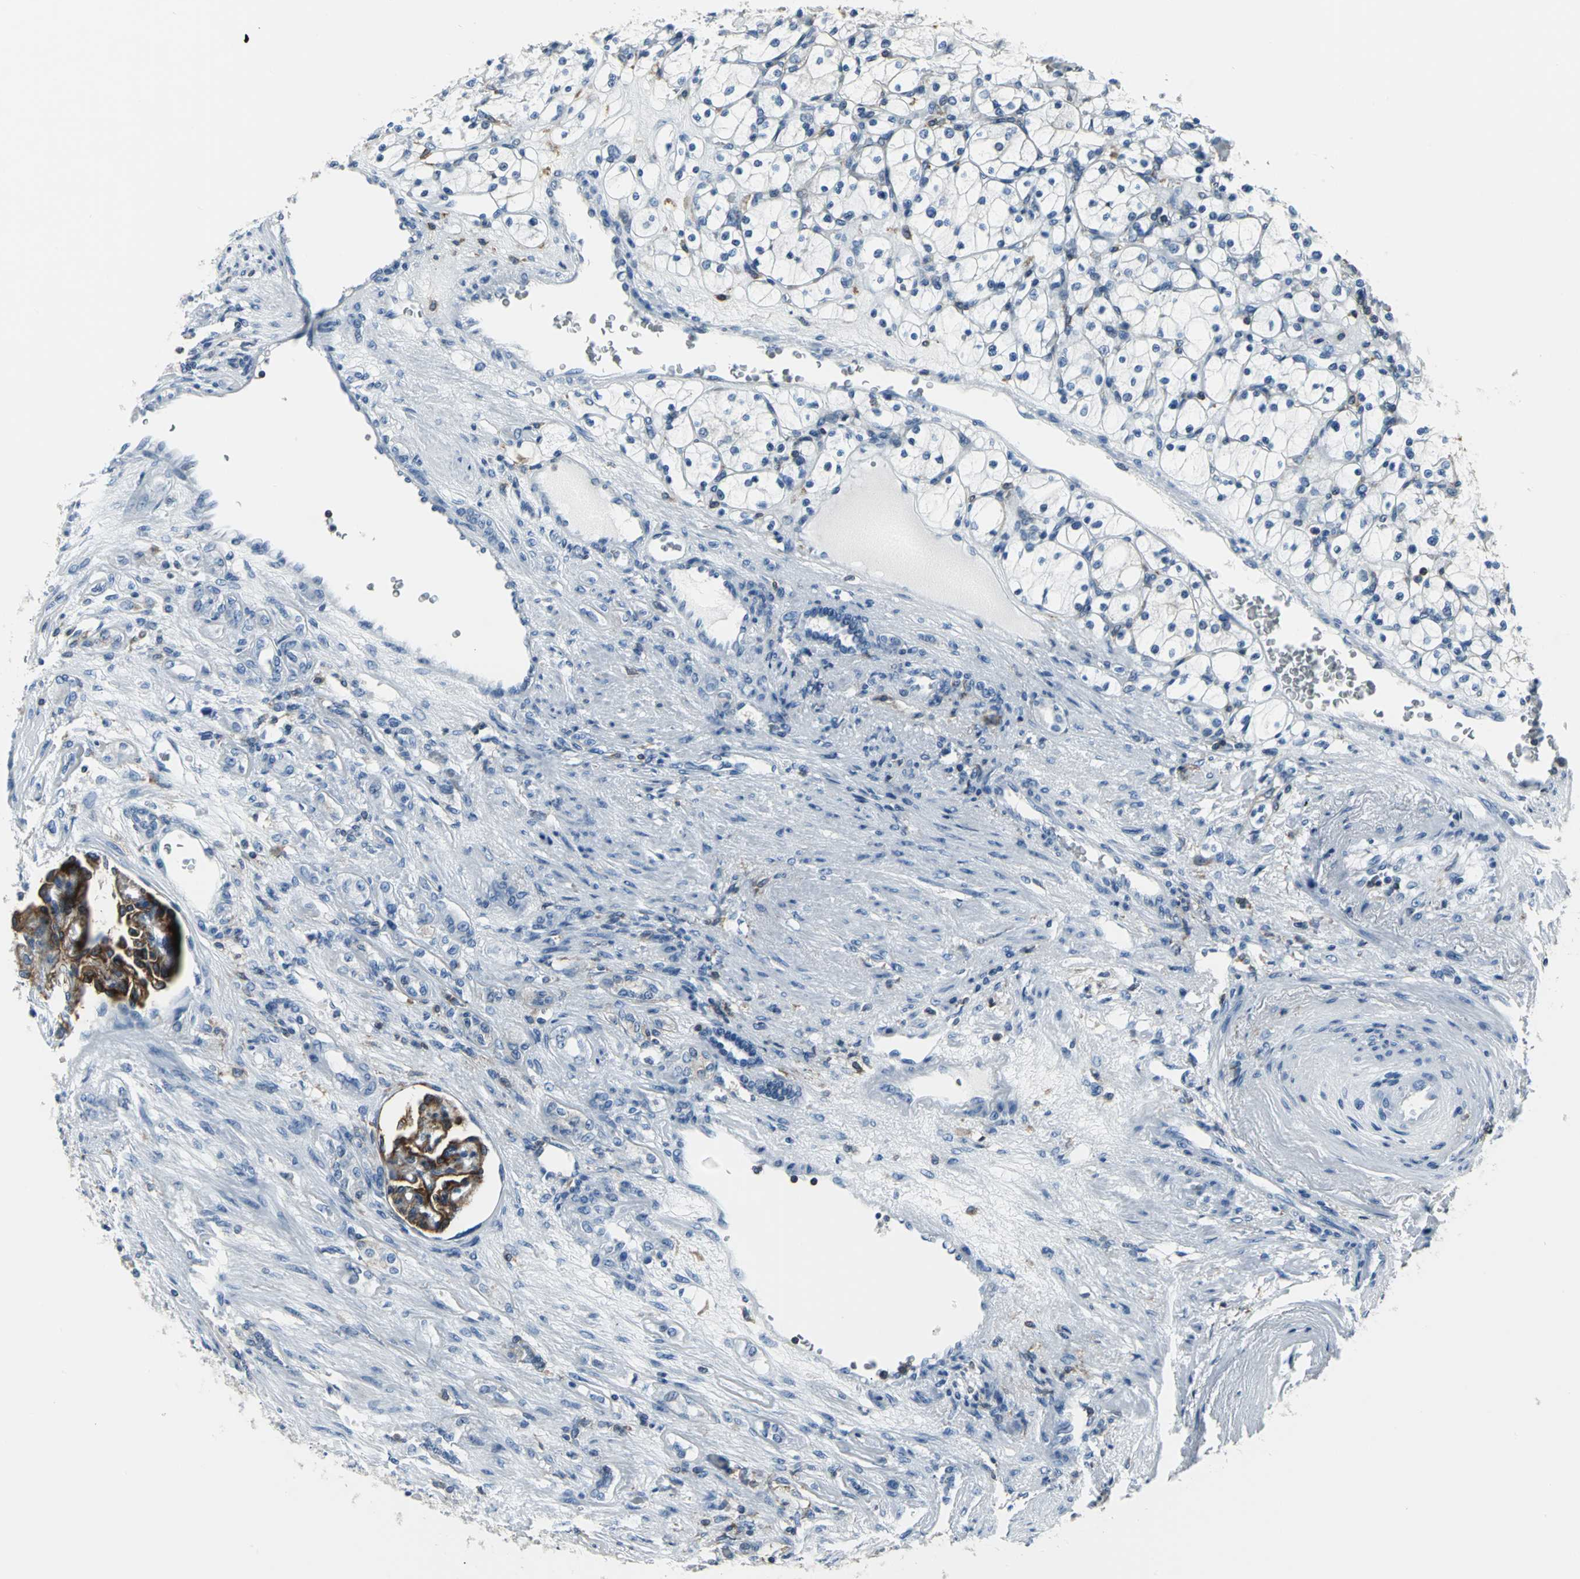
{"staining": {"intensity": "negative", "quantity": "none", "location": "none"}, "tissue": "renal cancer", "cell_type": "Tumor cells", "image_type": "cancer", "snomed": [{"axis": "morphology", "description": "Adenocarcinoma, NOS"}, {"axis": "topography", "description": "Kidney"}], "caption": "Adenocarcinoma (renal) was stained to show a protein in brown. There is no significant staining in tumor cells.", "gene": "IQGAP2", "patient": {"sex": "female", "age": 83}}